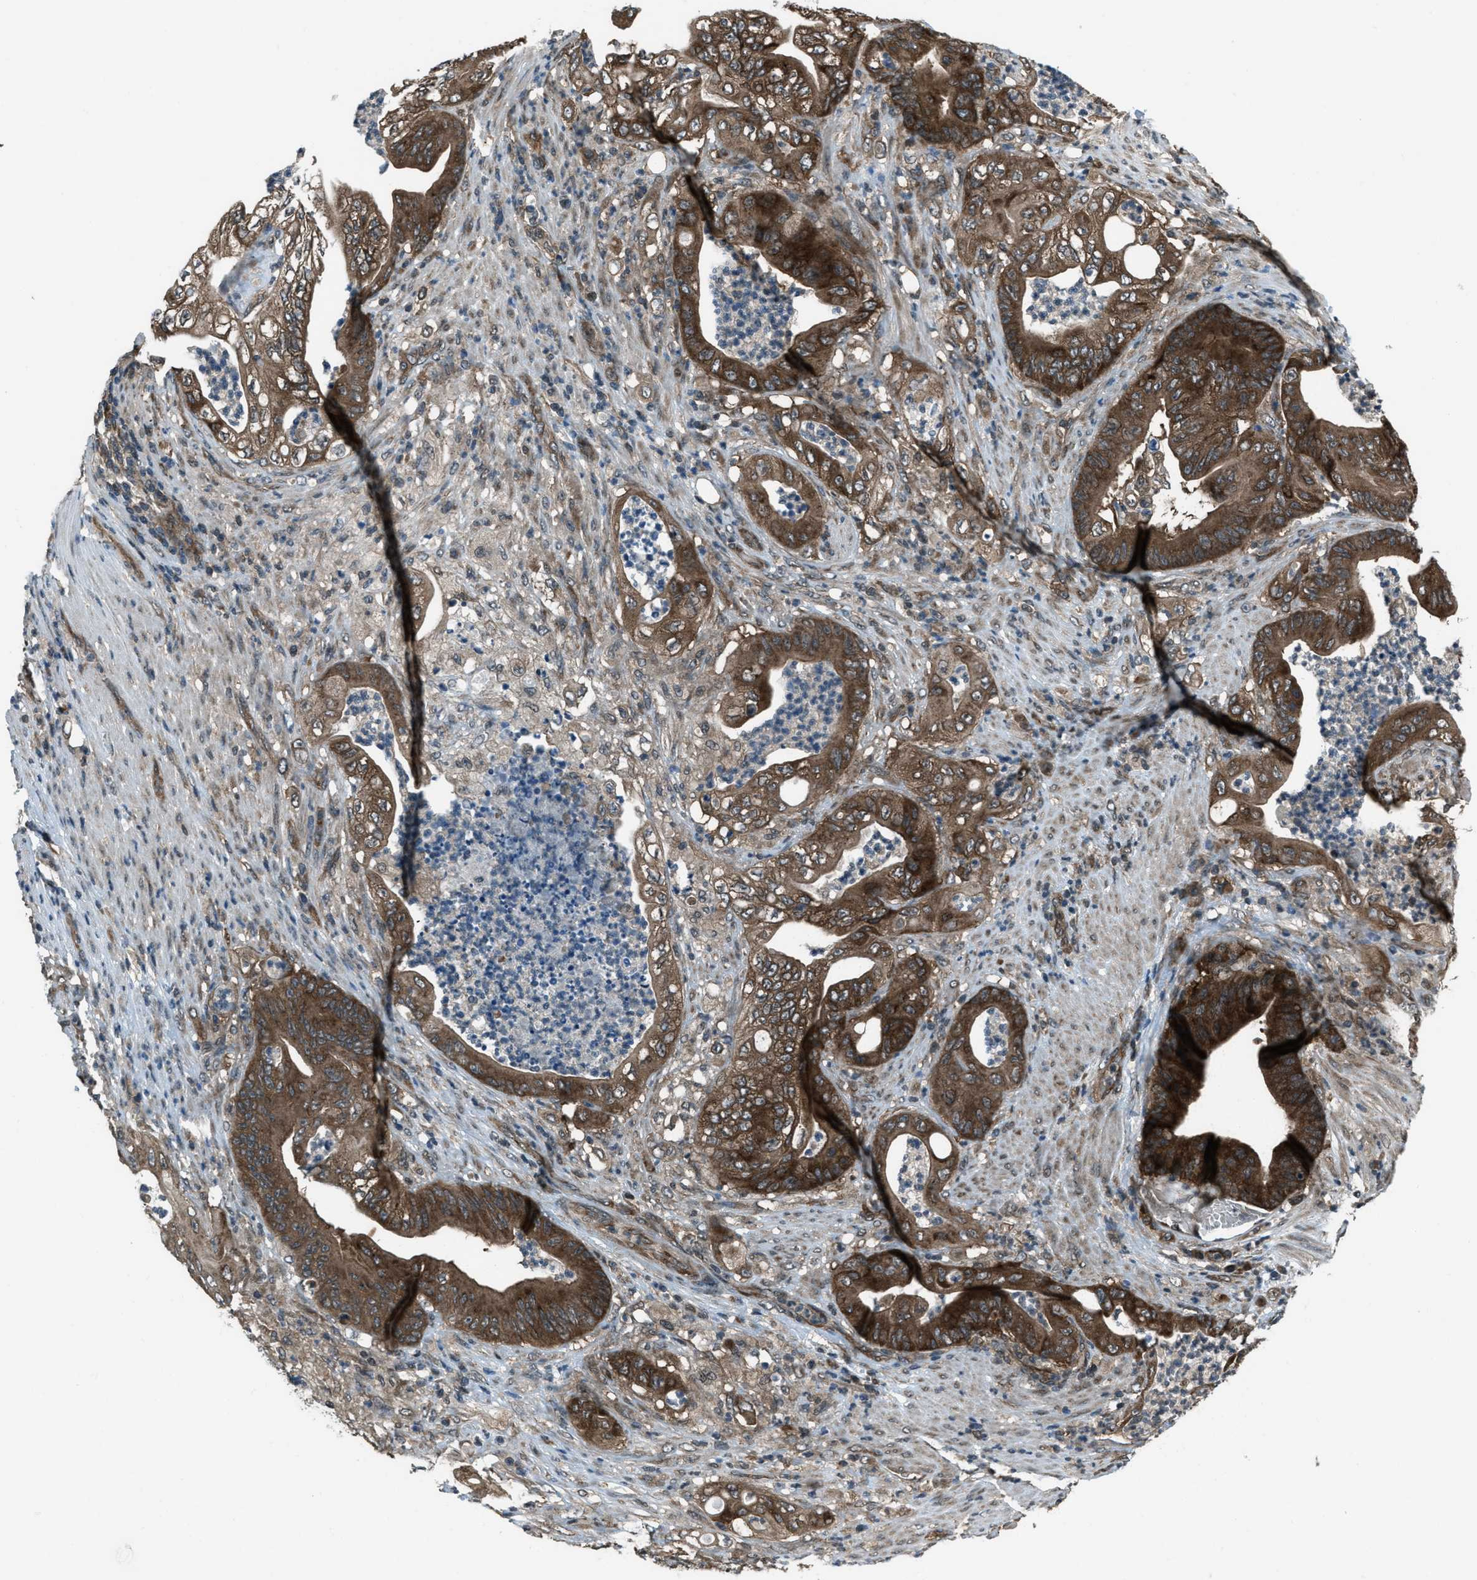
{"staining": {"intensity": "strong", "quantity": ">75%", "location": "cytoplasmic/membranous"}, "tissue": "stomach cancer", "cell_type": "Tumor cells", "image_type": "cancer", "snomed": [{"axis": "morphology", "description": "Adenocarcinoma, NOS"}, {"axis": "topography", "description": "Stomach"}], "caption": "A photomicrograph of stomach adenocarcinoma stained for a protein displays strong cytoplasmic/membranous brown staining in tumor cells. (DAB (3,3'-diaminobenzidine) IHC, brown staining for protein, blue staining for nuclei).", "gene": "ASAP2", "patient": {"sex": "female", "age": 73}}